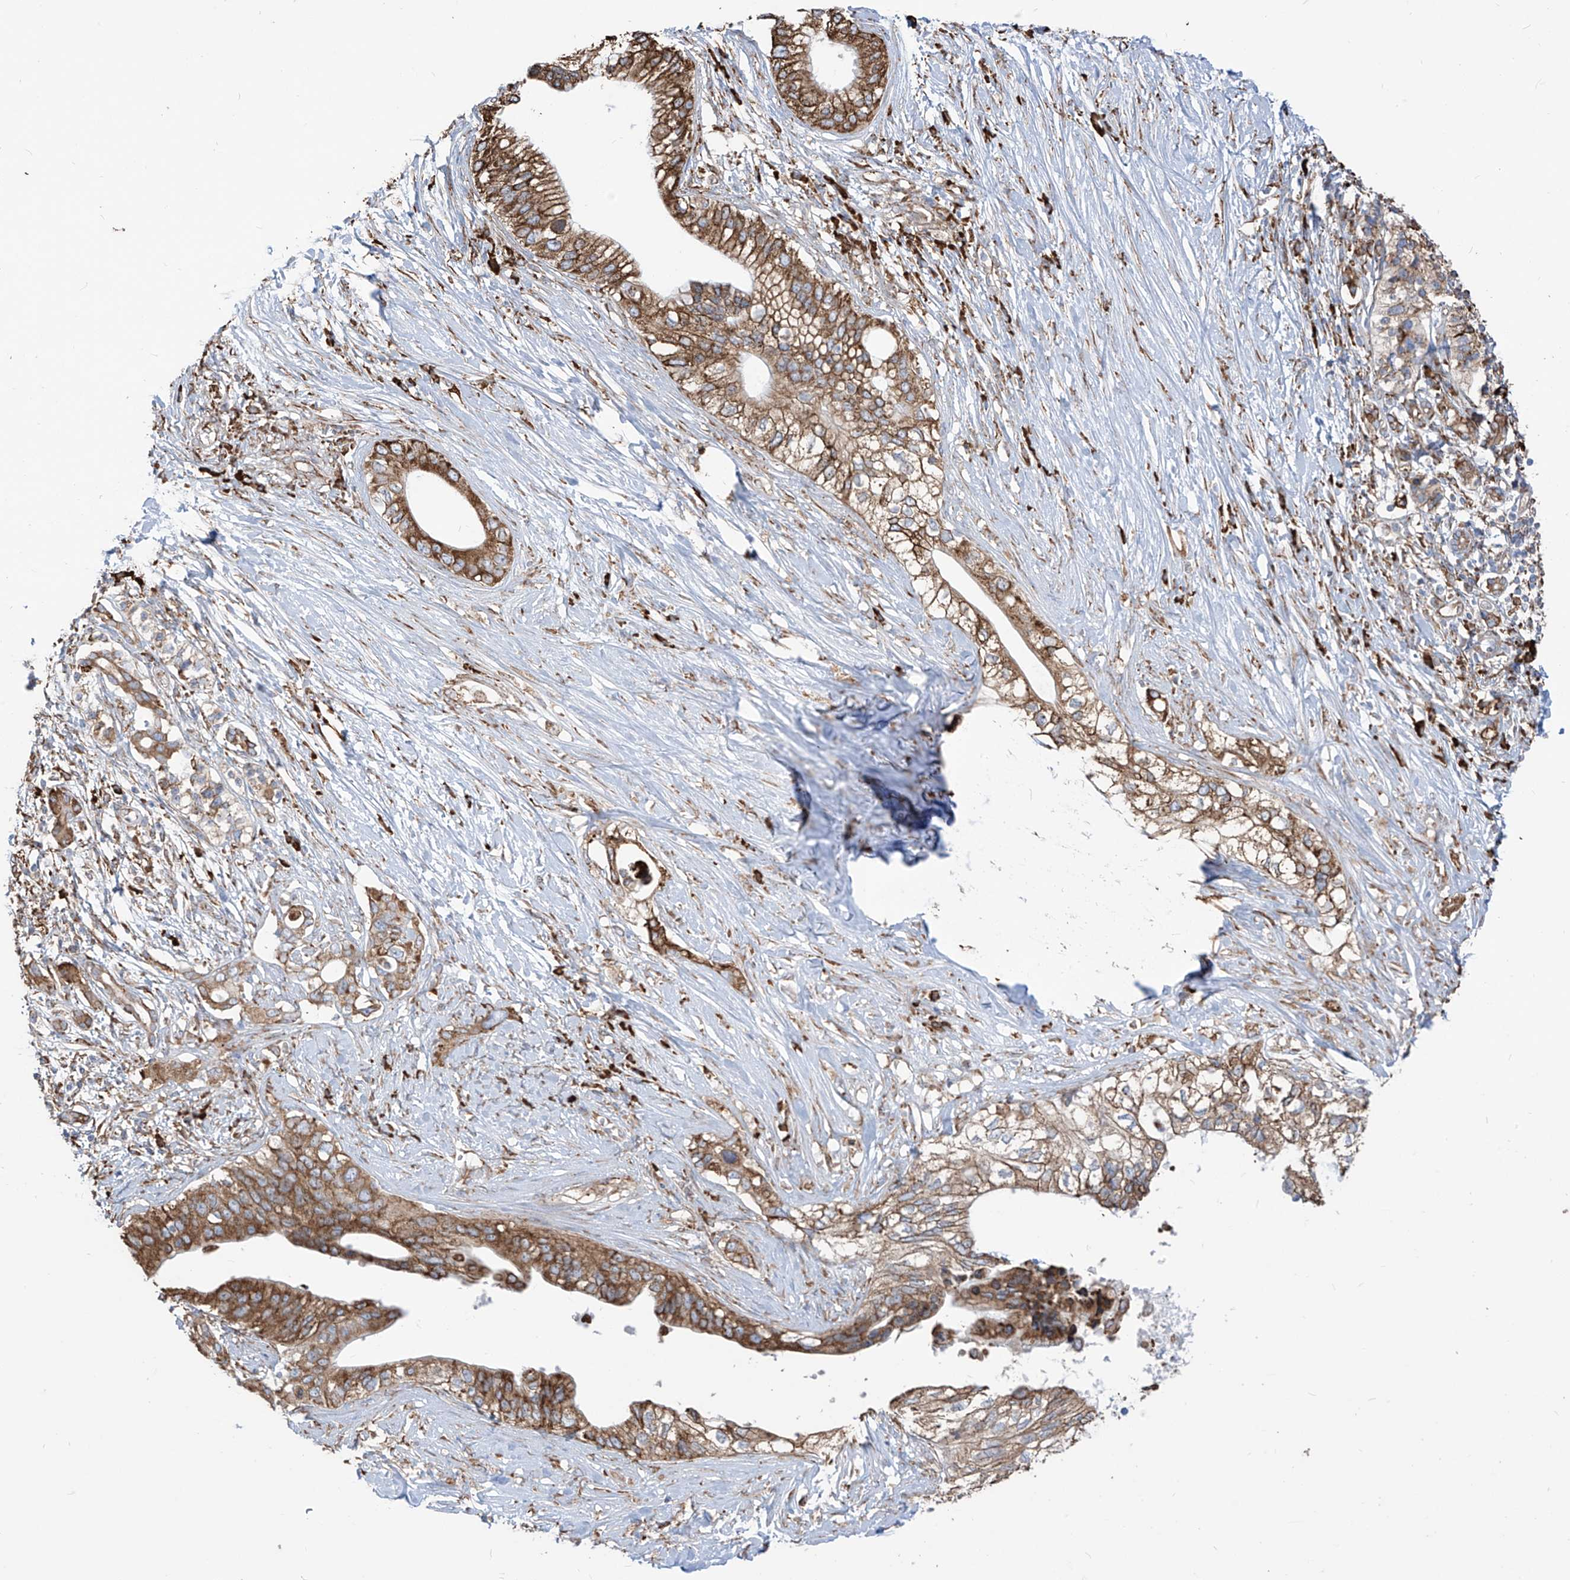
{"staining": {"intensity": "moderate", "quantity": ">75%", "location": "cytoplasmic/membranous"}, "tissue": "pancreatic cancer", "cell_type": "Tumor cells", "image_type": "cancer", "snomed": [{"axis": "morphology", "description": "Normal tissue, NOS"}, {"axis": "morphology", "description": "Adenocarcinoma, NOS"}, {"axis": "topography", "description": "Pancreas"}, {"axis": "topography", "description": "Peripheral nerve tissue"}], "caption": "A photomicrograph of human pancreatic cancer (adenocarcinoma) stained for a protein demonstrates moderate cytoplasmic/membranous brown staining in tumor cells. Using DAB (3,3'-diaminobenzidine) (brown) and hematoxylin (blue) stains, captured at high magnification using brightfield microscopy.", "gene": "PDIA6", "patient": {"sex": "male", "age": 59}}